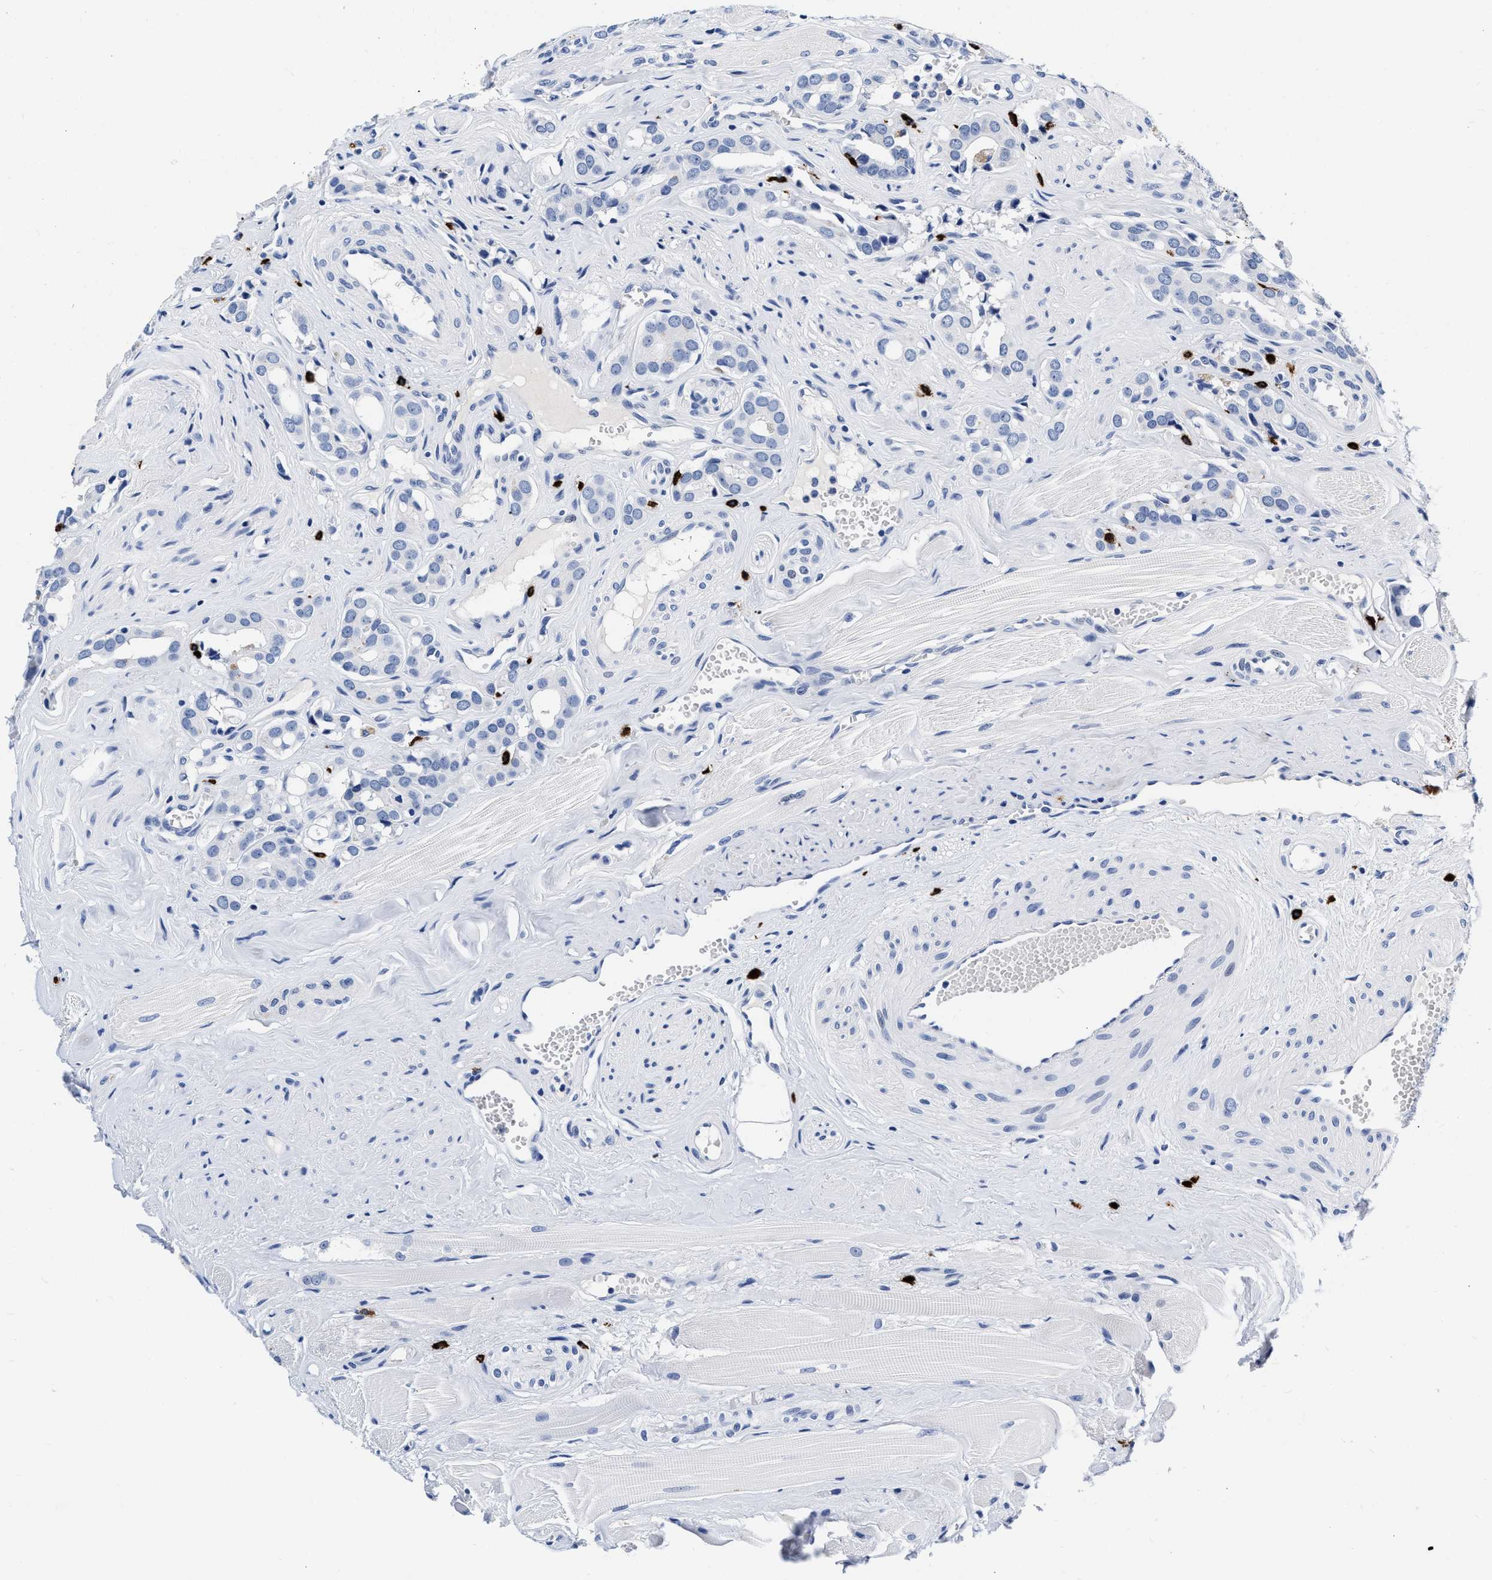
{"staining": {"intensity": "negative", "quantity": "none", "location": "none"}, "tissue": "prostate cancer", "cell_type": "Tumor cells", "image_type": "cancer", "snomed": [{"axis": "morphology", "description": "Adenocarcinoma, High grade"}, {"axis": "topography", "description": "Prostate"}], "caption": "Immunohistochemical staining of prostate cancer (adenocarcinoma (high-grade)) reveals no significant positivity in tumor cells. Brightfield microscopy of IHC stained with DAB (3,3'-diaminobenzidine) (brown) and hematoxylin (blue), captured at high magnification.", "gene": "CER1", "patient": {"sex": "male", "age": 52}}